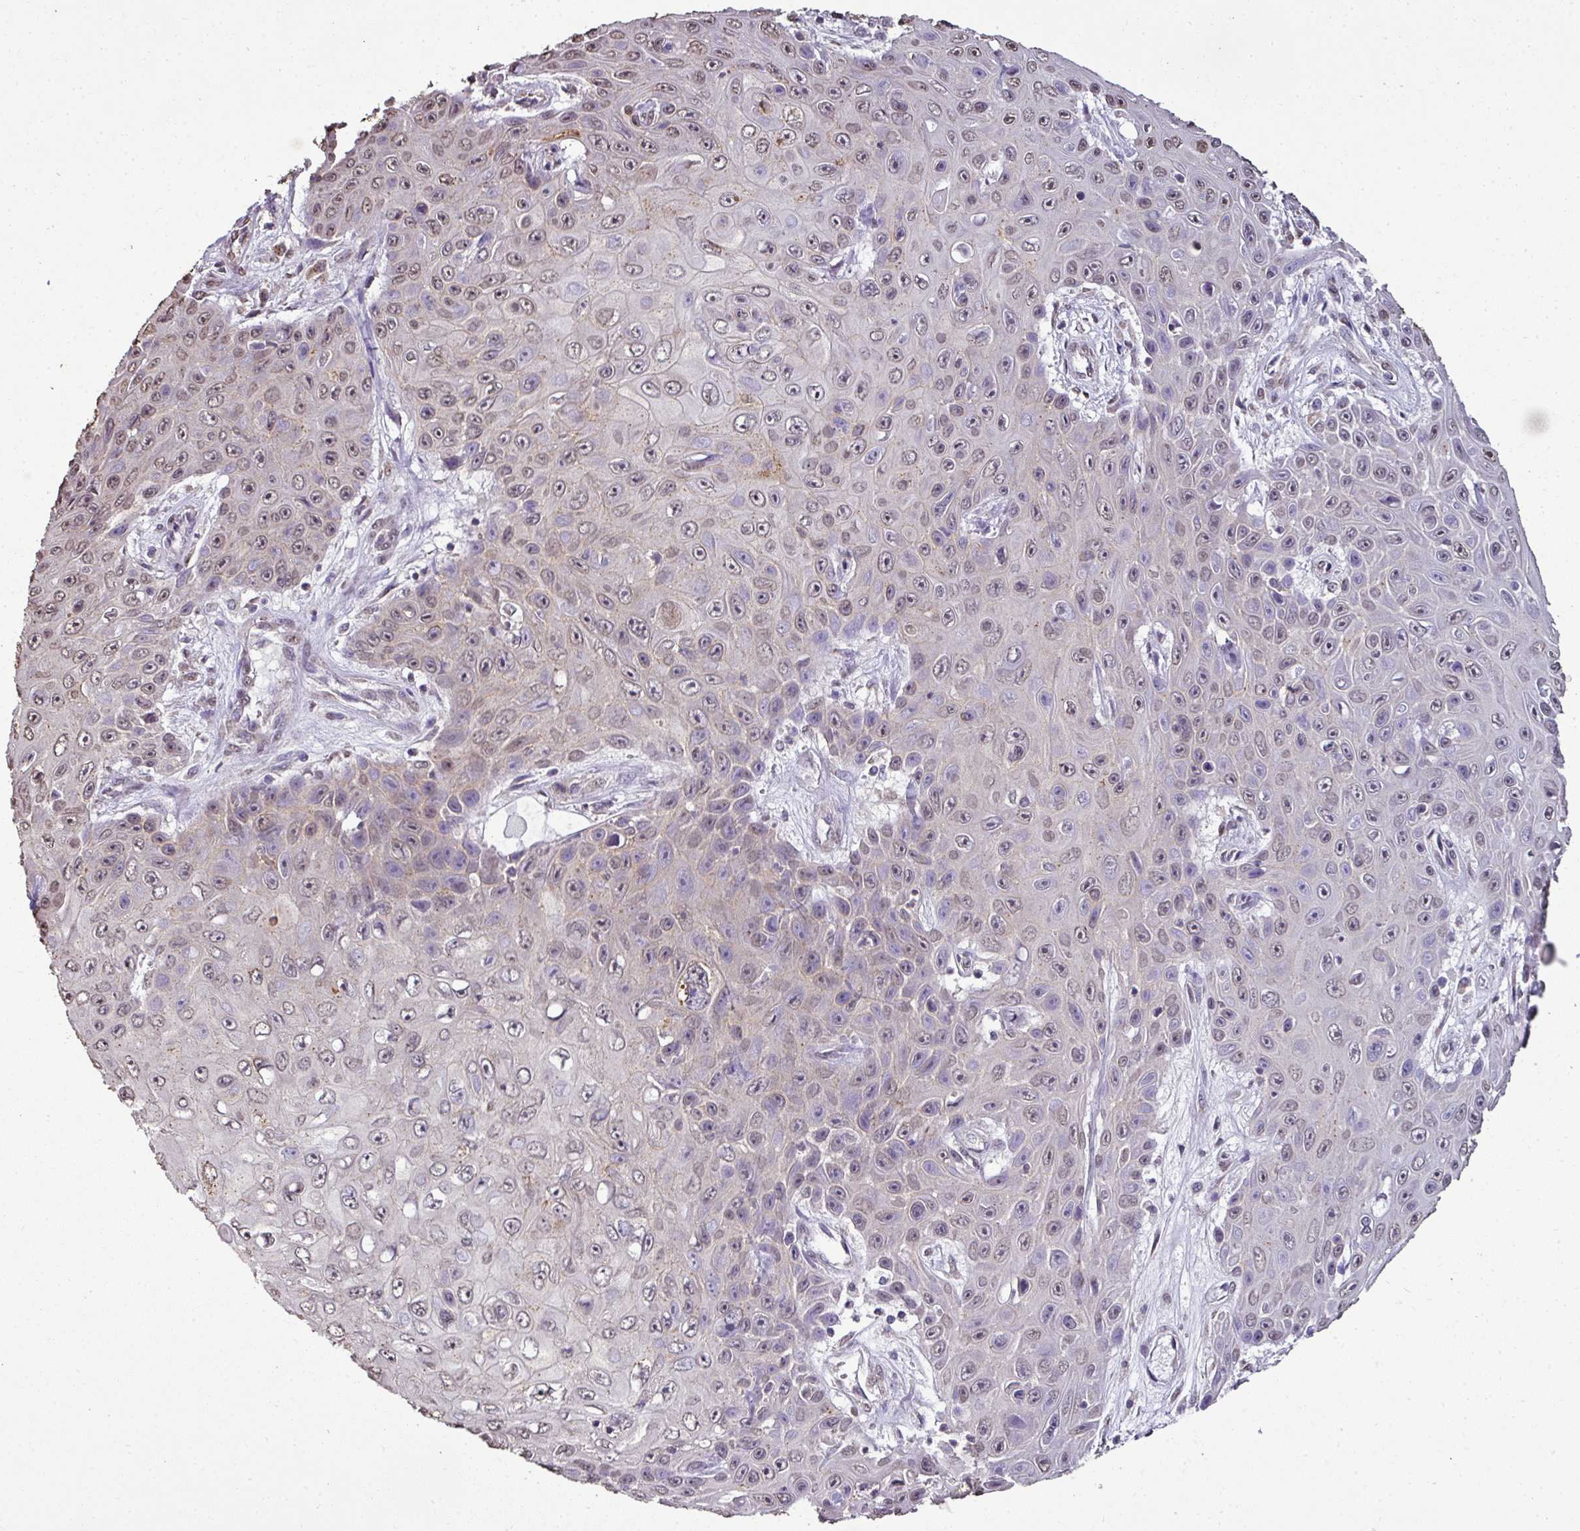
{"staining": {"intensity": "weak", "quantity": "25%-75%", "location": "nuclear"}, "tissue": "skin cancer", "cell_type": "Tumor cells", "image_type": "cancer", "snomed": [{"axis": "morphology", "description": "Squamous cell carcinoma, NOS"}, {"axis": "topography", "description": "Skin"}], "caption": "IHC staining of skin squamous cell carcinoma, which reveals low levels of weak nuclear expression in about 25%-75% of tumor cells indicating weak nuclear protein positivity. The staining was performed using DAB (brown) for protein detection and nuclei were counterstained in hematoxylin (blue).", "gene": "JPH2", "patient": {"sex": "male", "age": 82}}